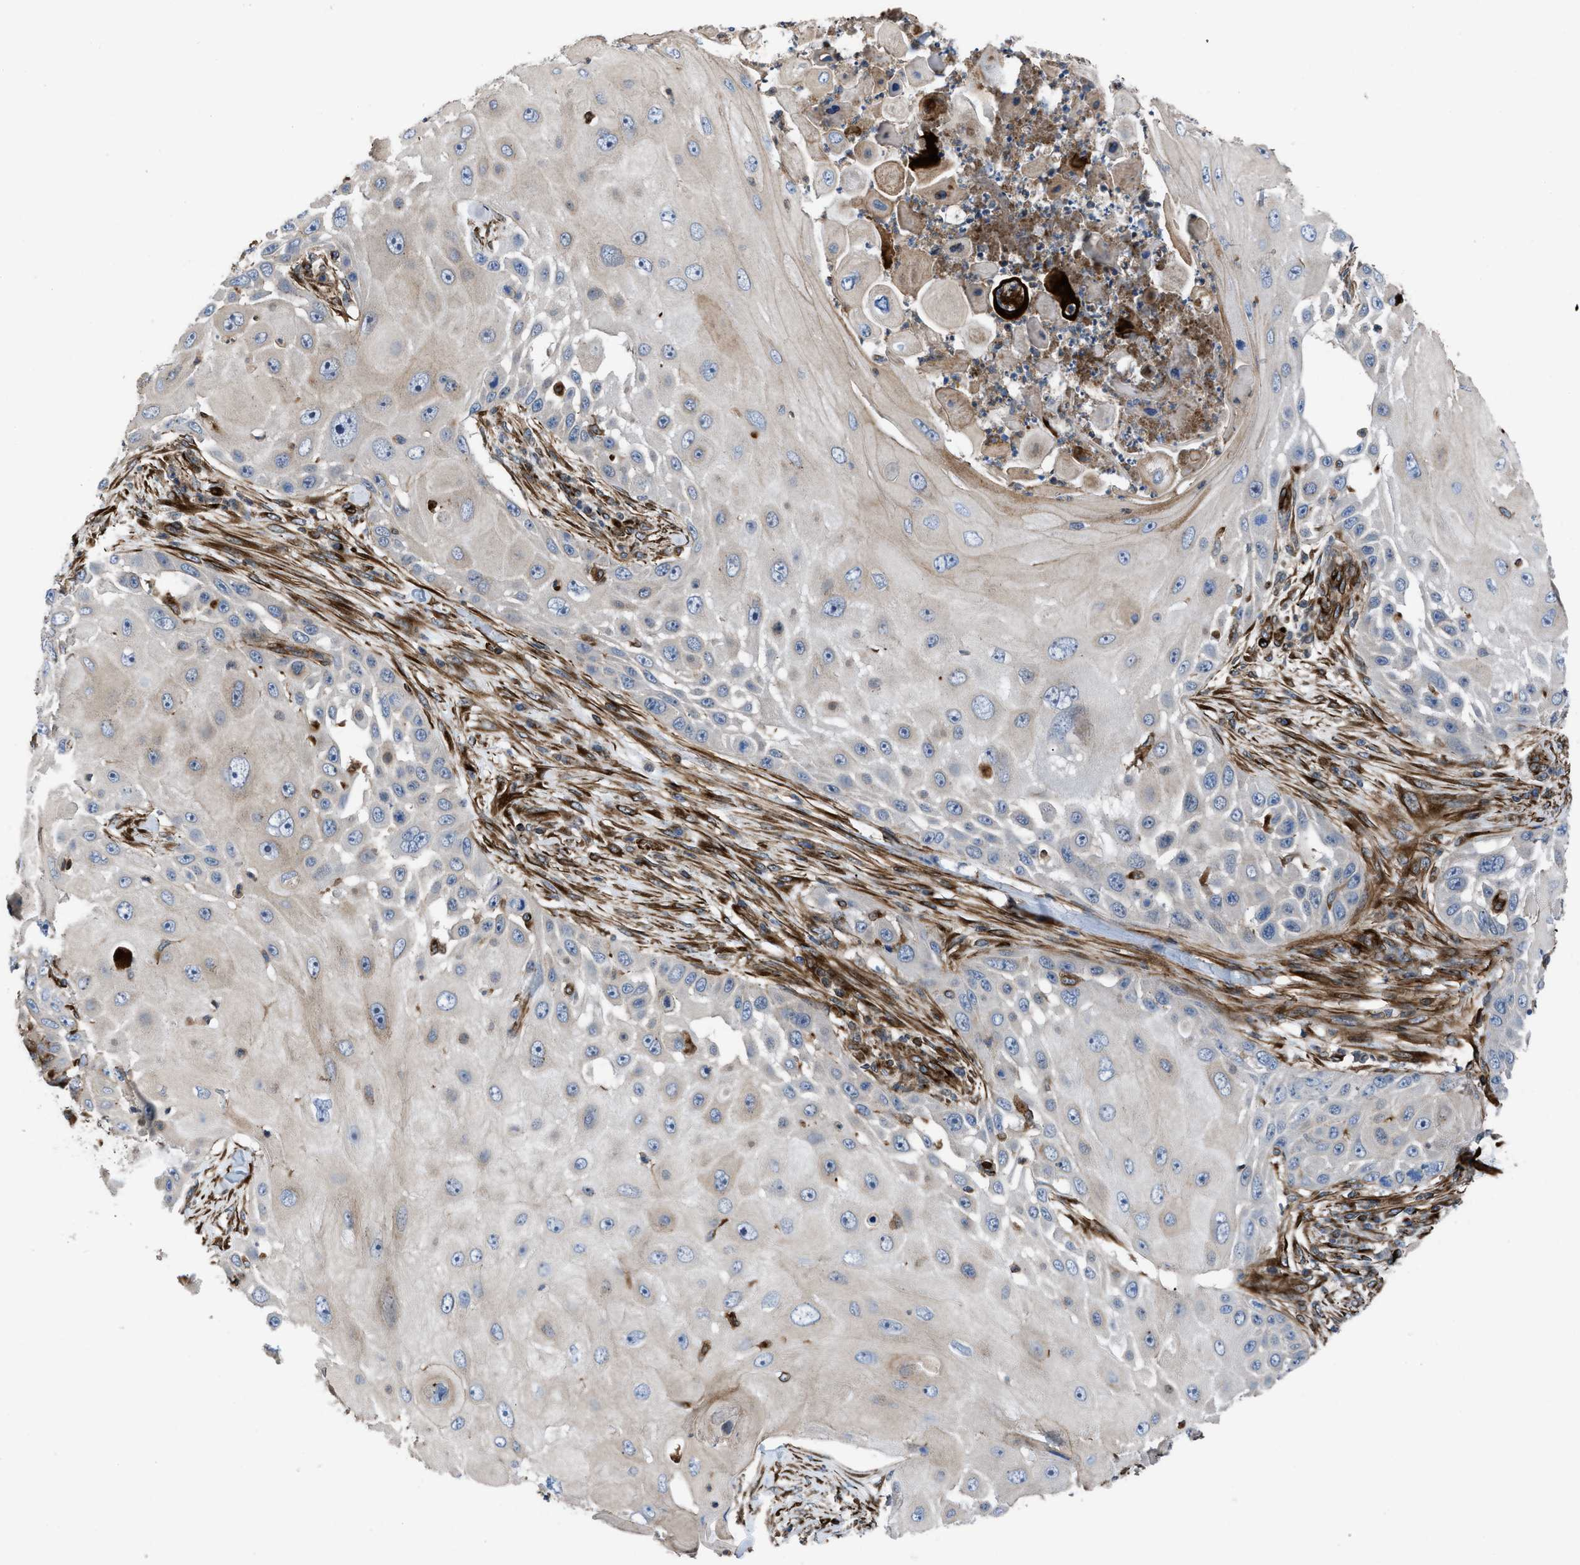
{"staining": {"intensity": "weak", "quantity": "<25%", "location": "cytoplasmic/membranous"}, "tissue": "skin cancer", "cell_type": "Tumor cells", "image_type": "cancer", "snomed": [{"axis": "morphology", "description": "Squamous cell carcinoma, NOS"}, {"axis": "topography", "description": "Skin"}], "caption": "This histopathology image is of skin cancer (squamous cell carcinoma) stained with immunohistochemistry to label a protein in brown with the nuclei are counter-stained blue. There is no expression in tumor cells.", "gene": "PTPRE", "patient": {"sex": "female", "age": 44}}